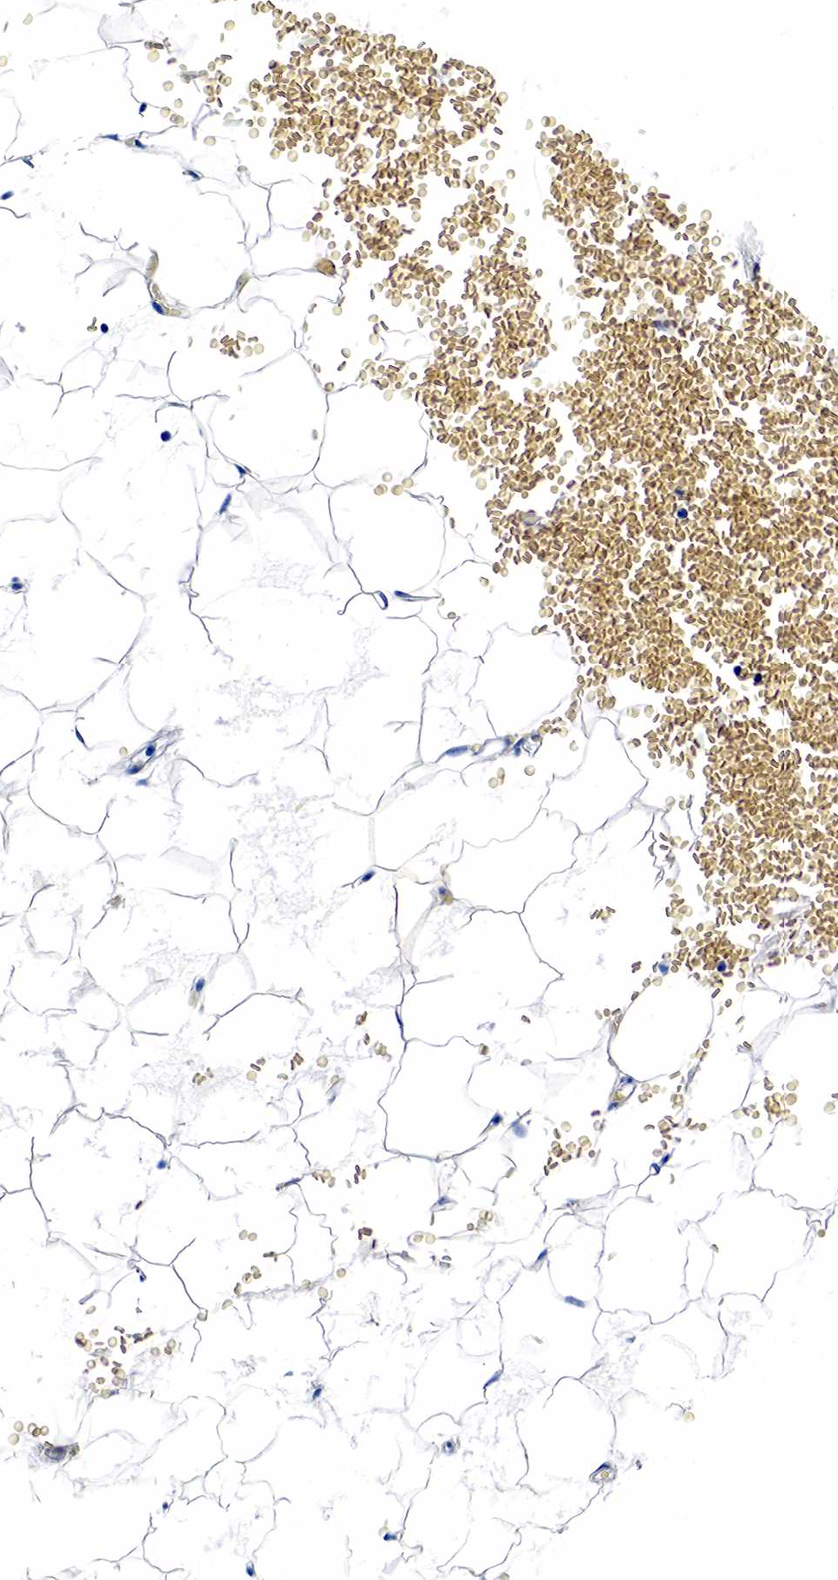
{"staining": {"intensity": "negative", "quantity": "none", "location": "none"}, "tissue": "adipose tissue", "cell_type": "Adipocytes", "image_type": "normal", "snomed": [{"axis": "morphology", "description": "Normal tissue, NOS"}, {"axis": "morphology", "description": "Inflammation, NOS"}, {"axis": "topography", "description": "Lymph node"}, {"axis": "topography", "description": "Peripheral nerve tissue"}], "caption": "The immunohistochemistry micrograph has no significant staining in adipocytes of adipose tissue.", "gene": "GAST", "patient": {"sex": "male", "age": 52}}